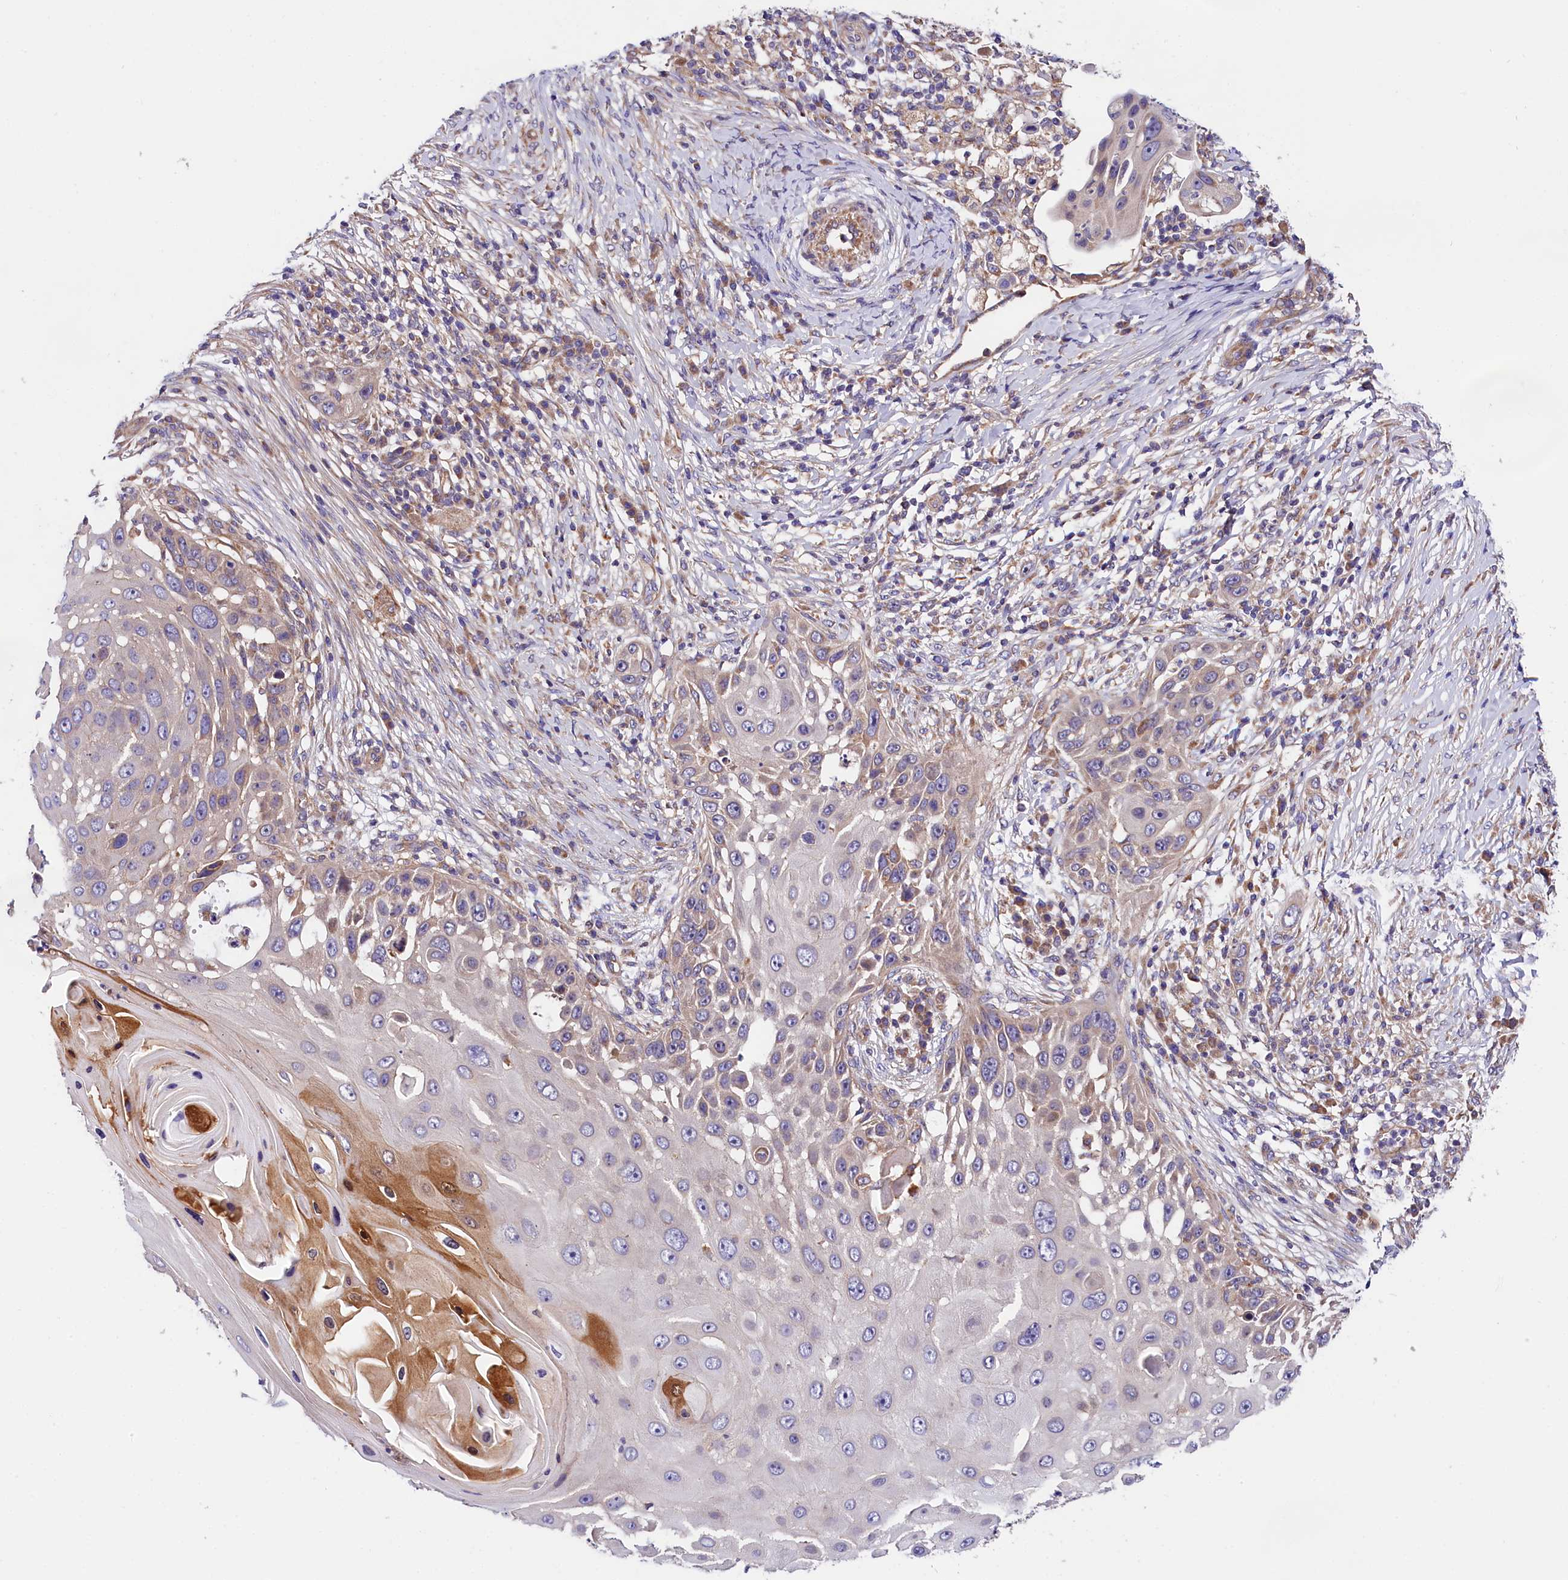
{"staining": {"intensity": "weak", "quantity": "<25%", "location": "cytoplasmic/membranous"}, "tissue": "skin cancer", "cell_type": "Tumor cells", "image_type": "cancer", "snomed": [{"axis": "morphology", "description": "Squamous cell carcinoma, NOS"}, {"axis": "topography", "description": "Skin"}], "caption": "Image shows no significant protein positivity in tumor cells of skin squamous cell carcinoma.", "gene": "SPG11", "patient": {"sex": "female", "age": 44}}